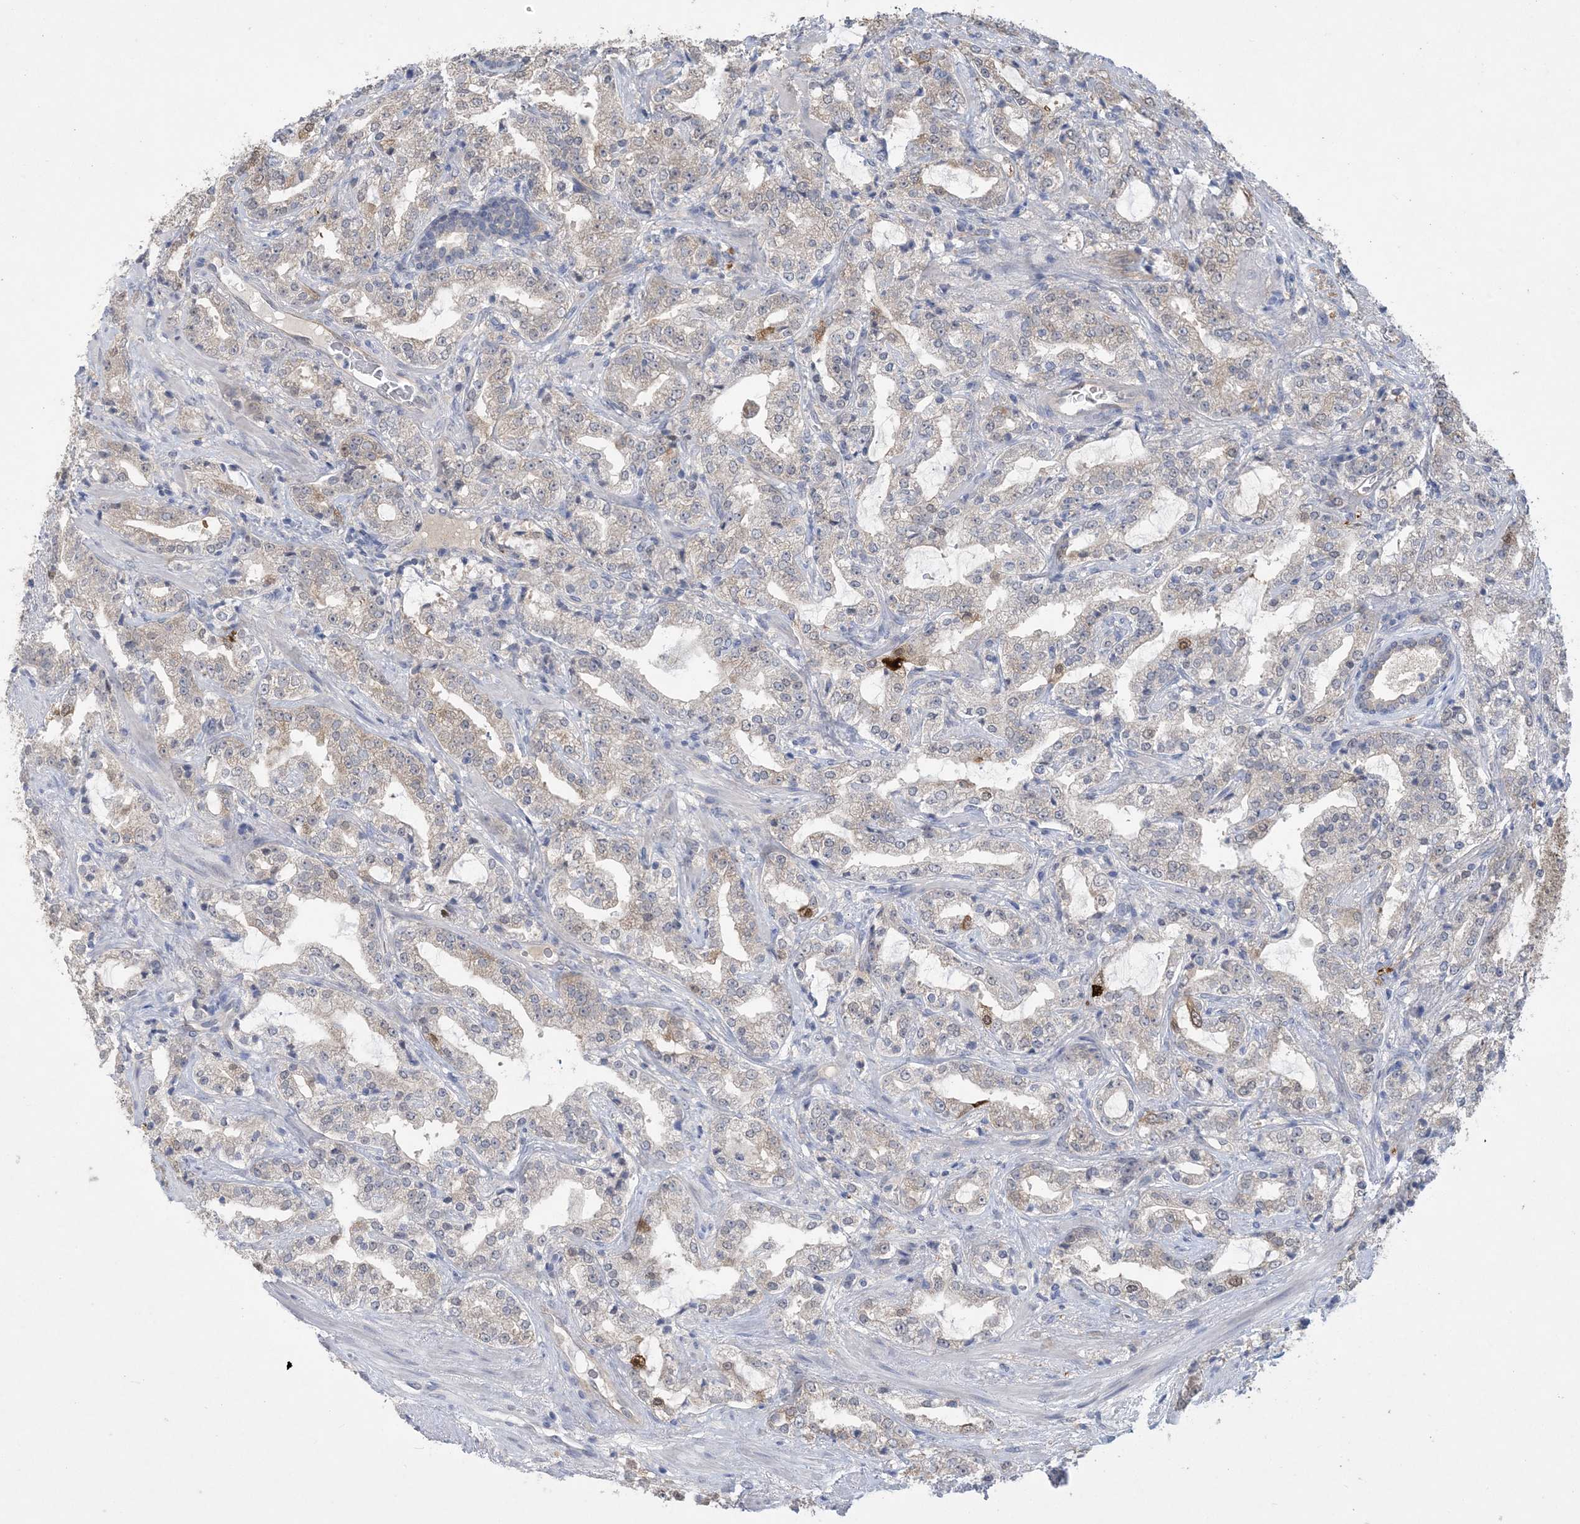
{"staining": {"intensity": "moderate", "quantity": "<25%", "location": "cytoplasmic/membranous,nuclear"}, "tissue": "prostate cancer", "cell_type": "Tumor cells", "image_type": "cancer", "snomed": [{"axis": "morphology", "description": "Adenocarcinoma, High grade"}, {"axis": "topography", "description": "Prostate"}], "caption": "About <25% of tumor cells in human prostate cancer (high-grade adenocarcinoma) display moderate cytoplasmic/membranous and nuclear protein staining as visualized by brown immunohistochemical staining.", "gene": "HMGCS1", "patient": {"sex": "male", "age": 64}}